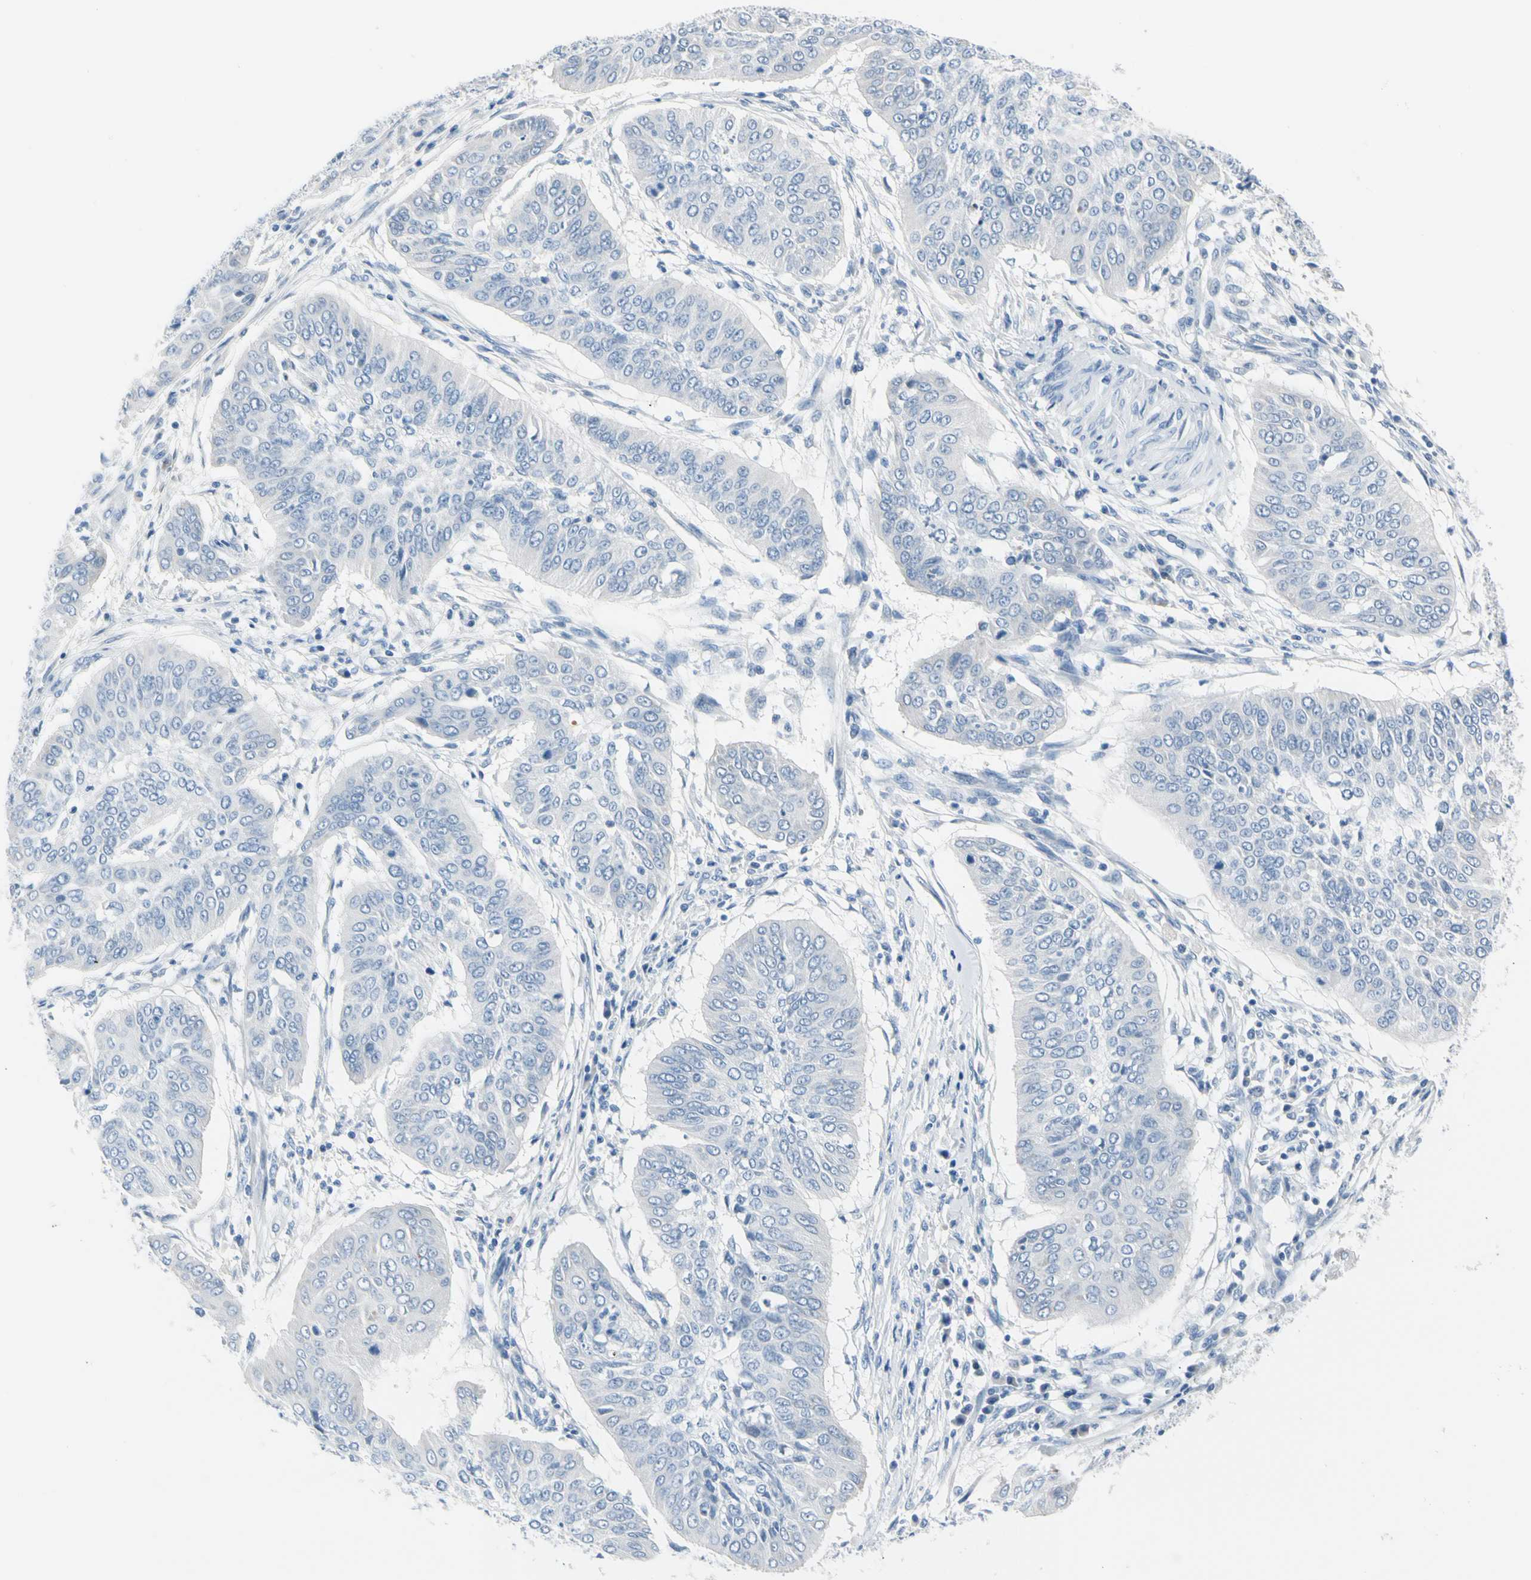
{"staining": {"intensity": "negative", "quantity": "none", "location": "none"}, "tissue": "cervical cancer", "cell_type": "Tumor cells", "image_type": "cancer", "snomed": [{"axis": "morphology", "description": "Normal tissue, NOS"}, {"axis": "morphology", "description": "Squamous cell carcinoma, NOS"}, {"axis": "topography", "description": "Cervix"}], "caption": "Tumor cells are negative for protein expression in human cervical cancer (squamous cell carcinoma). Nuclei are stained in blue.", "gene": "TPO", "patient": {"sex": "female", "age": 39}}